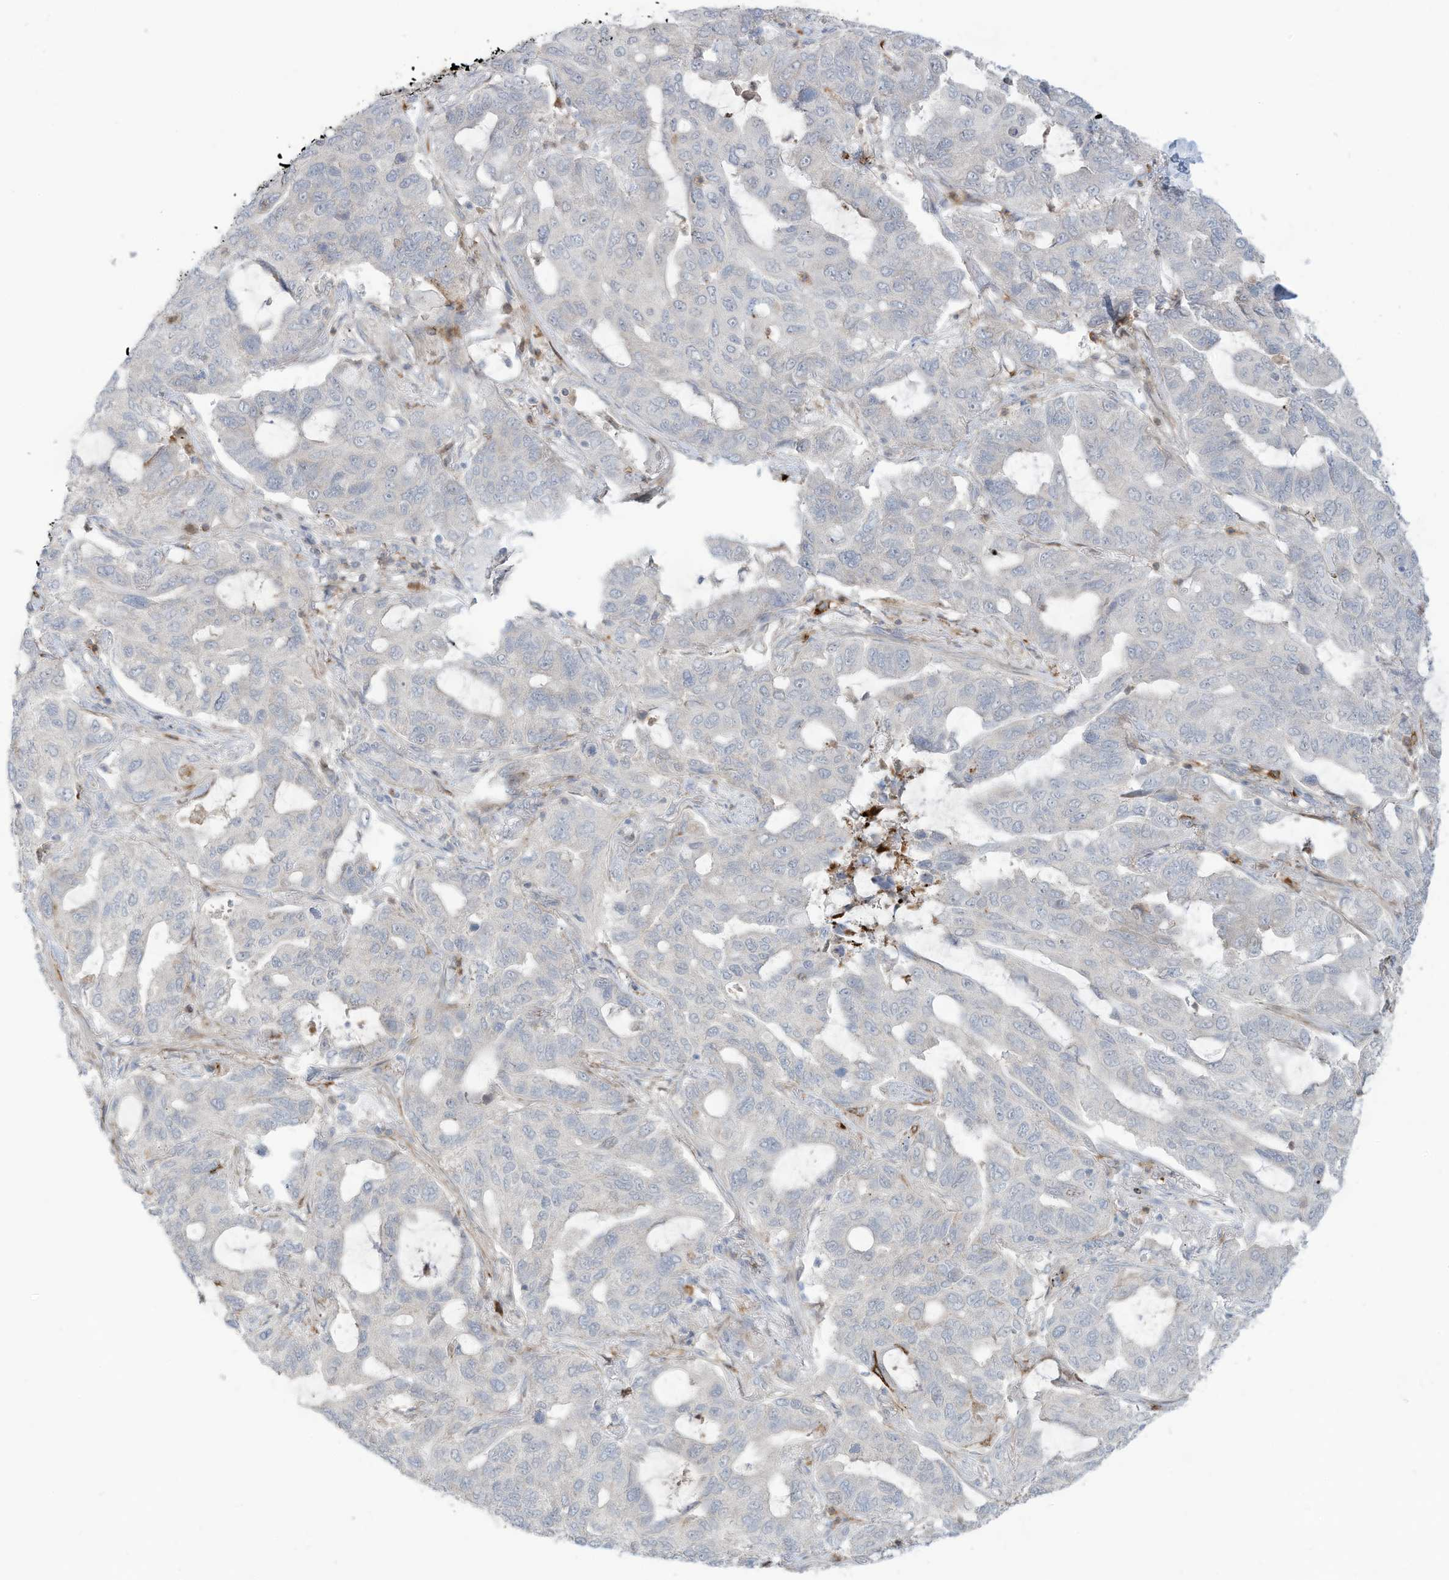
{"staining": {"intensity": "negative", "quantity": "none", "location": "none"}, "tissue": "lung cancer", "cell_type": "Tumor cells", "image_type": "cancer", "snomed": [{"axis": "morphology", "description": "Adenocarcinoma, NOS"}, {"axis": "topography", "description": "Lung"}], "caption": "This is an immunohistochemistry image of adenocarcinoma (lung). There is no positivity in tumor cells.", "gene": "NOTO", "patient": {"sex": "male", "age": 64}}